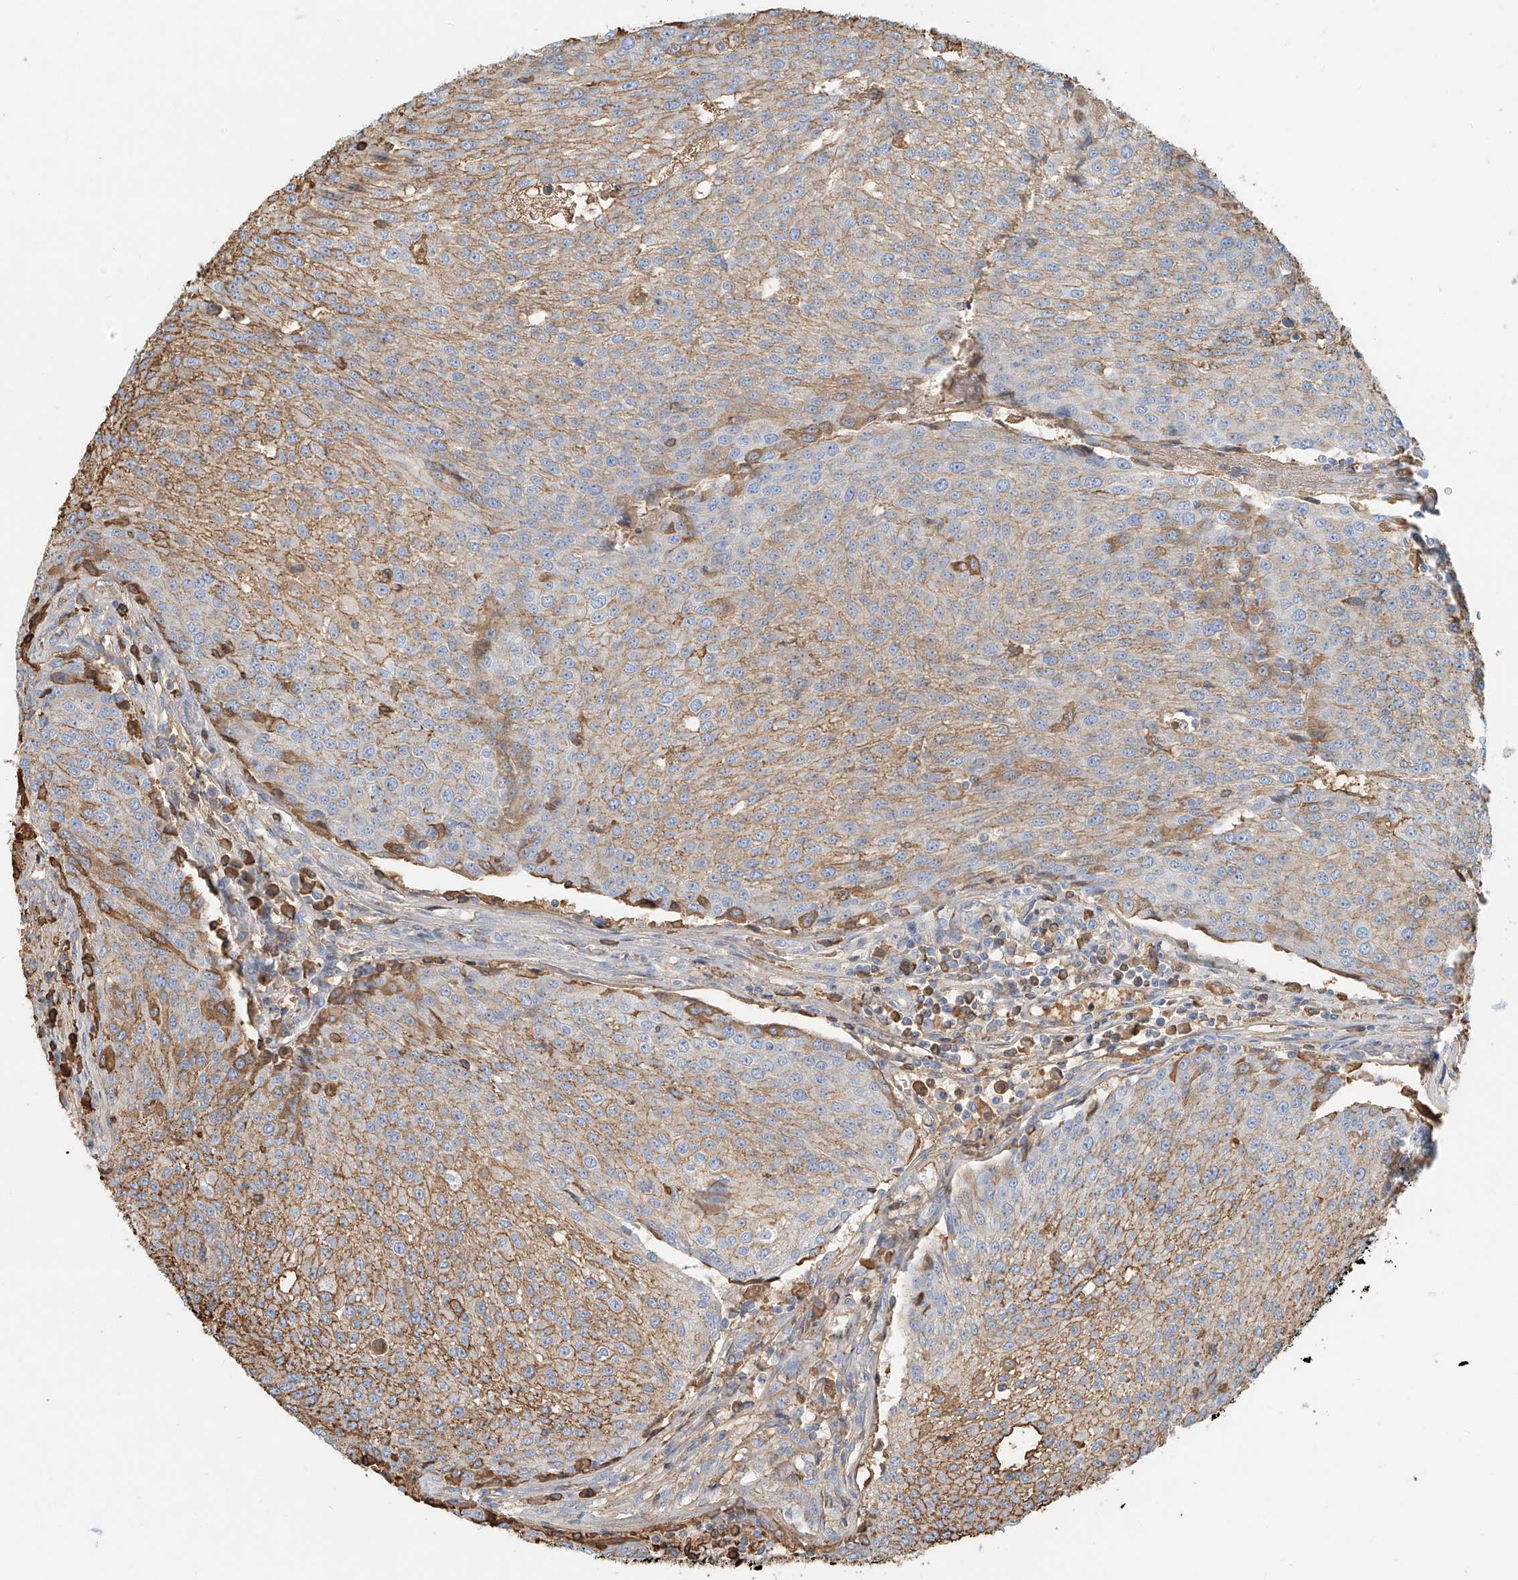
{"staining": {"intensity": "moderate", "quantity": "25%-75%", "location": "cytoplasmic/membranous"}, "tissue": "urothelial cancer", "cell_type": "Tumor cells", "image_type": "cancer", "snomed": [{"axis": "morphology", "description": "Urothelial carcinoma, High grade"}, {"axis": "topography", "description": "Urinary bladder"}], "caption": "Protein staining demonstrates moderate cytoplasmic/membranous expression in about 25%-75% of tumor cells in high-grade urothelial carcinoma.", "gene": "ZFP30", "patient": {"sex": "female", "age": 85}}